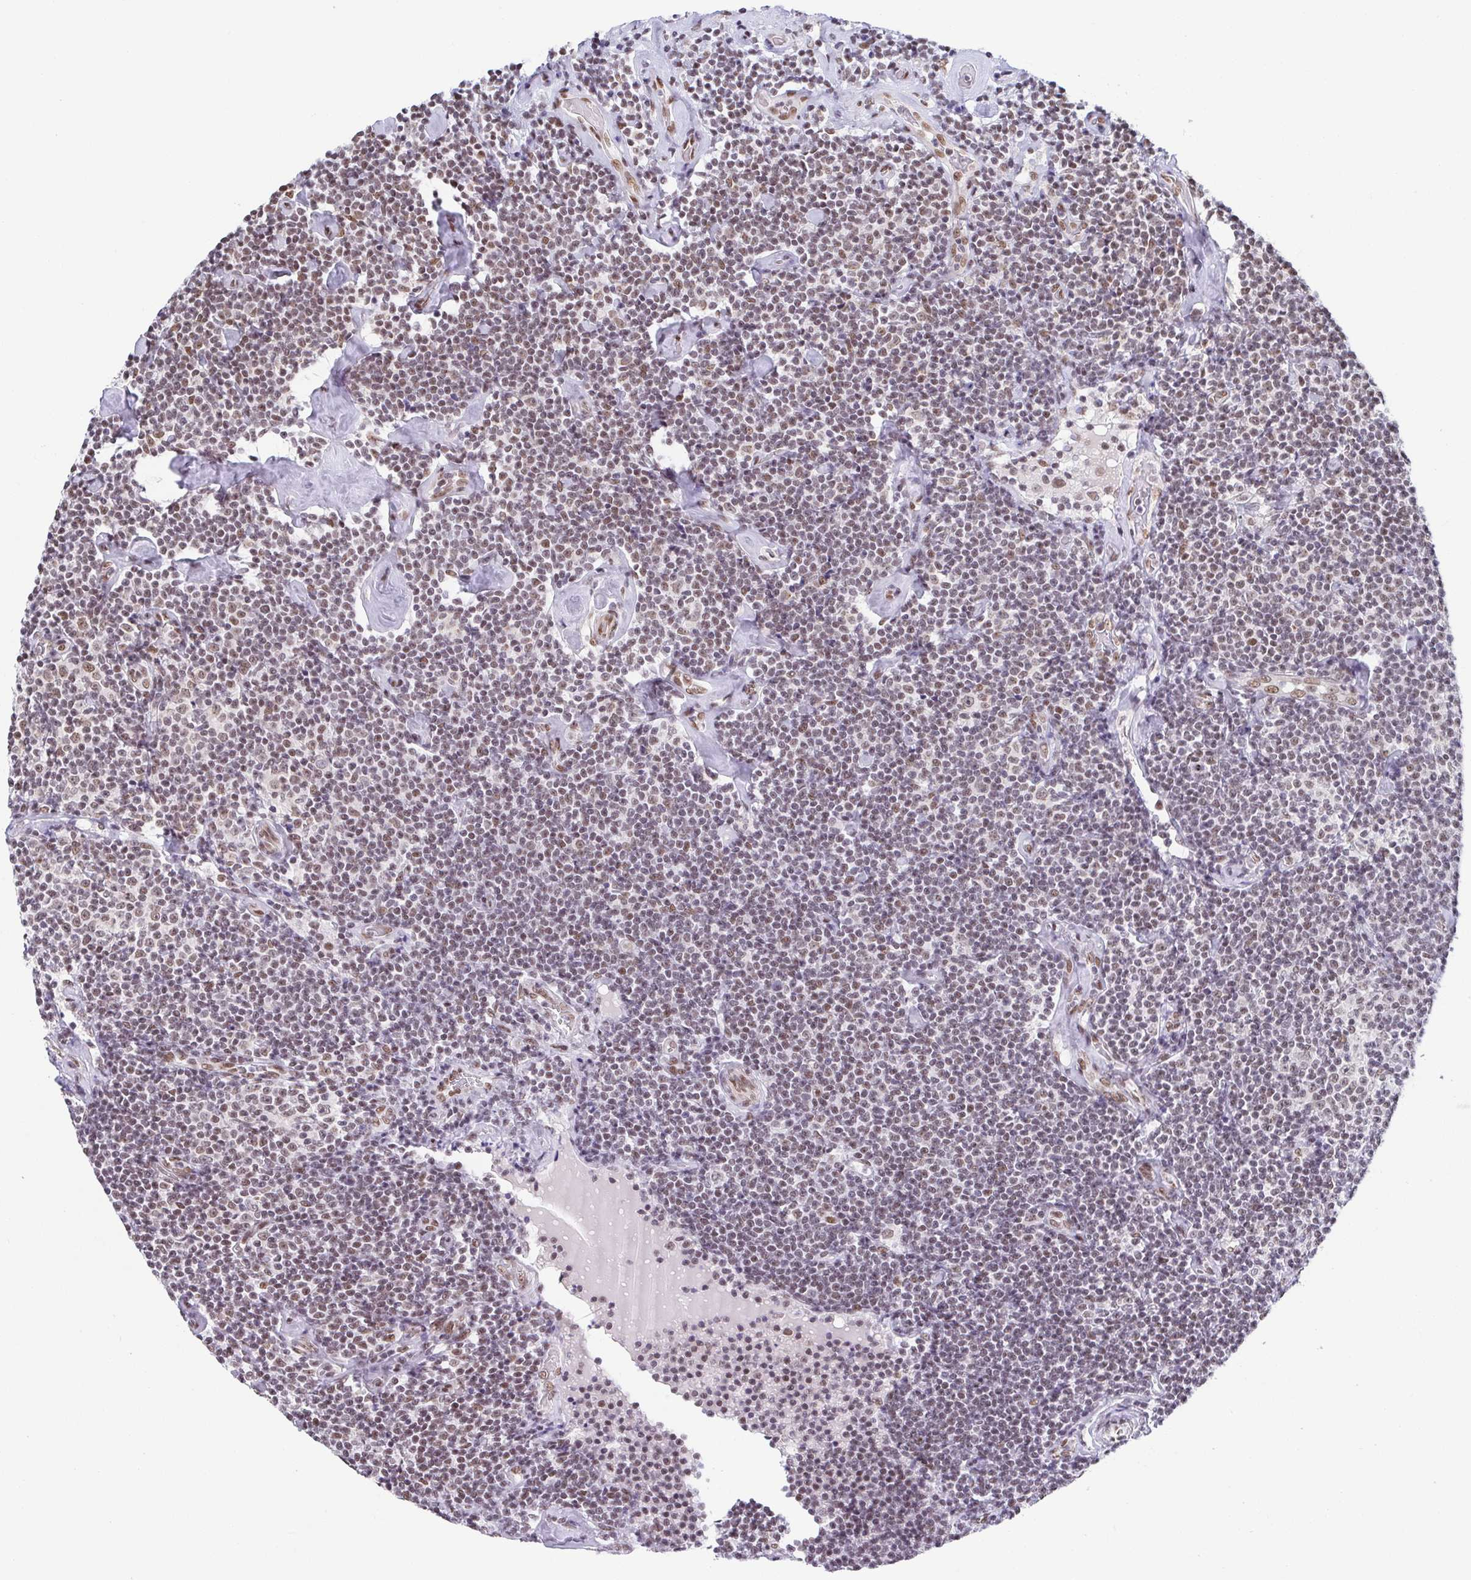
{"staining": {"intensity": "moderate", "quantity": "25%-75%", "location": "nuclear"}, "tissue": "lymphoma", "cell_type": "Tumor cells", "image_type": "cancer", "snomed": [{"axis": "morphology", "description": "Malignant lymphoma, non-Hodgkin's type, Low grade"}, {"axis": "topography", "description": "Lymph node"}], "caption": "The immunohistochemical stain highlights moderate nuclear expression in tumor cells of low-grade malignant lymphoma, non-Hodgkin's type tissue. (Stains: DAB in brown, nuclei in blue, Microscopy: brightfield microscopy at high magnification).", "gene": "SLC7A10", "patient": {"sex": "male", "age": 81}}